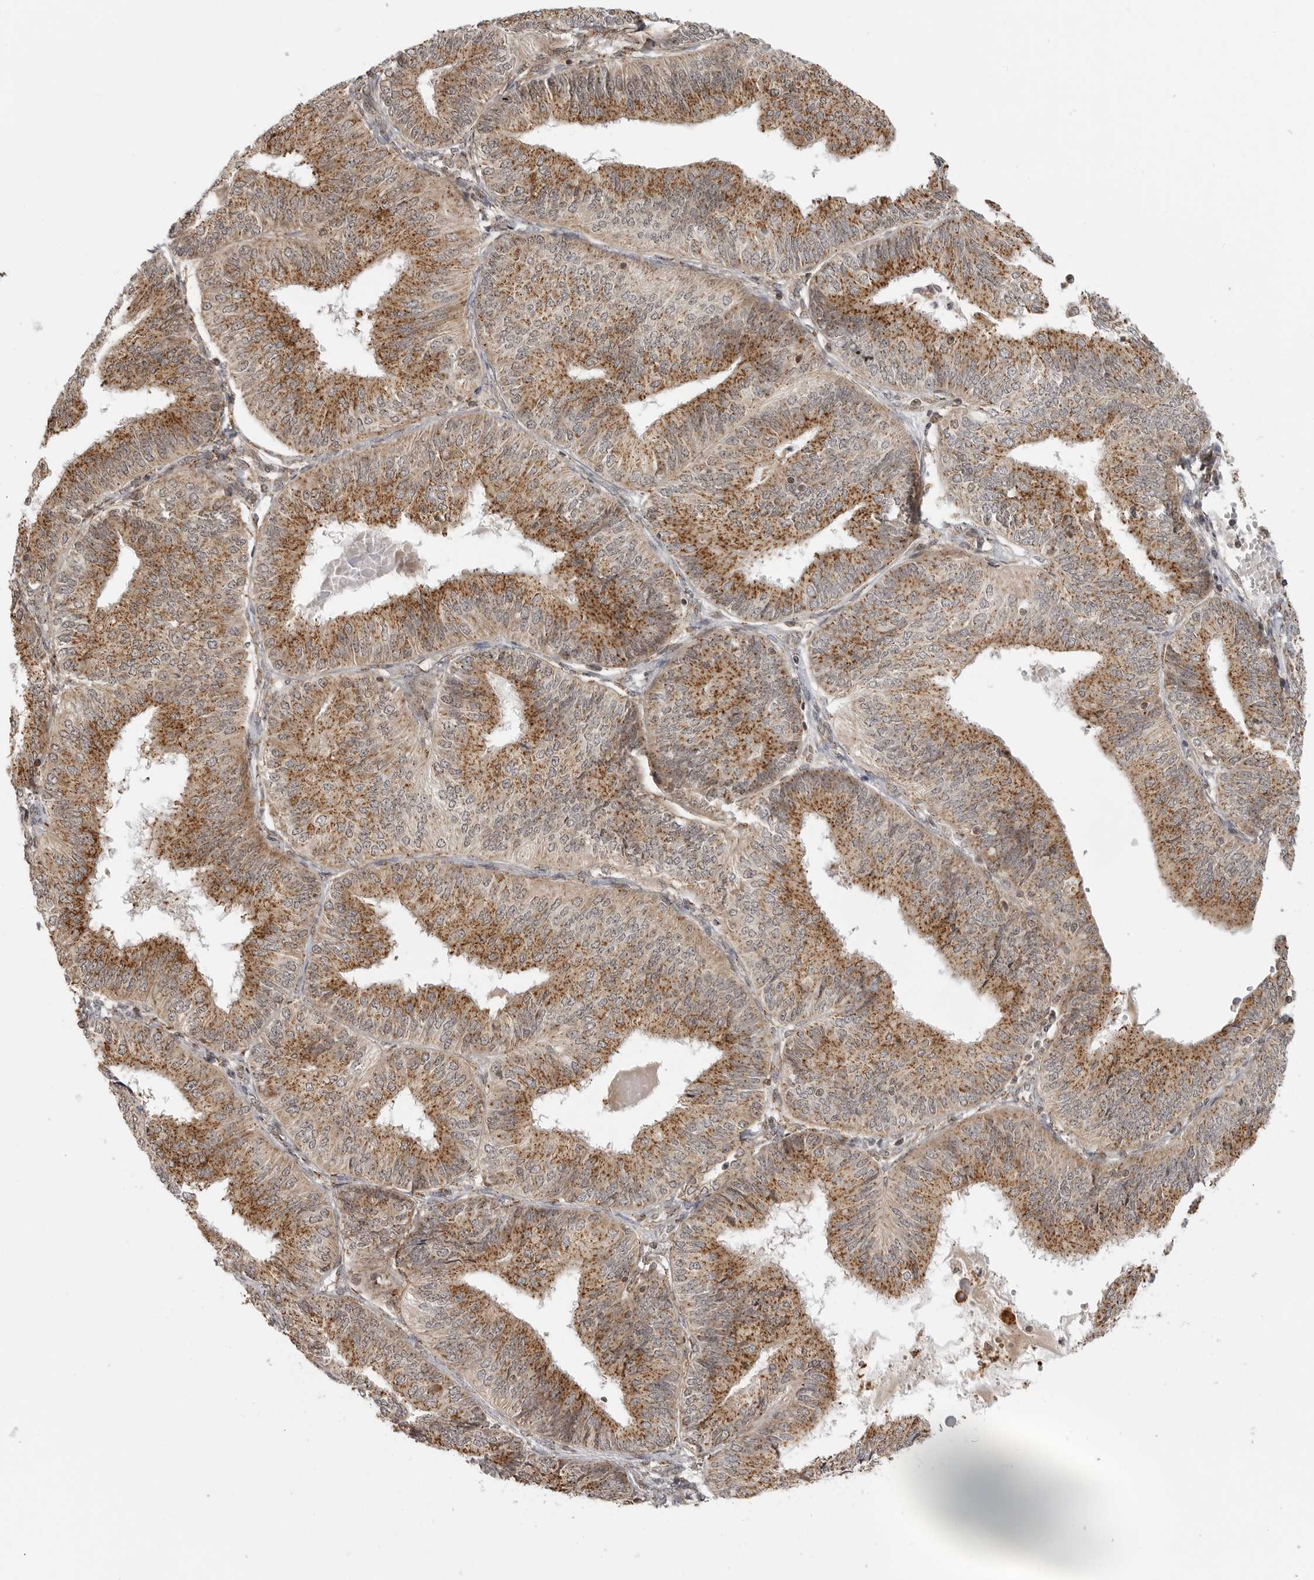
{"staining": {"intensity": "moderate", "quantity": ">75%", "location": "cytoplasmic/membranous"}, "tissue": "endometrial cancer", "cell_type": "Tumor cells", "image_type": "cancer", "snomed": [{"axis": "morphology", "description": "Adenocarcinoma, NOS"}, {"axis": "topography", "description": "Endometrium"}], "caption": "Adenocarcinoma (endometrial) was stained to show a protein in brown. There is medium levels of moderate cytoplasmic/membranous positivity in approximately >75% of tumor cells. (DAB (3,3'-diaminobenzidine) = brown stain, brightfield microscopy at high magnification).", "gene": "COPA", "patient": {"sex": "female", "age": 58}}